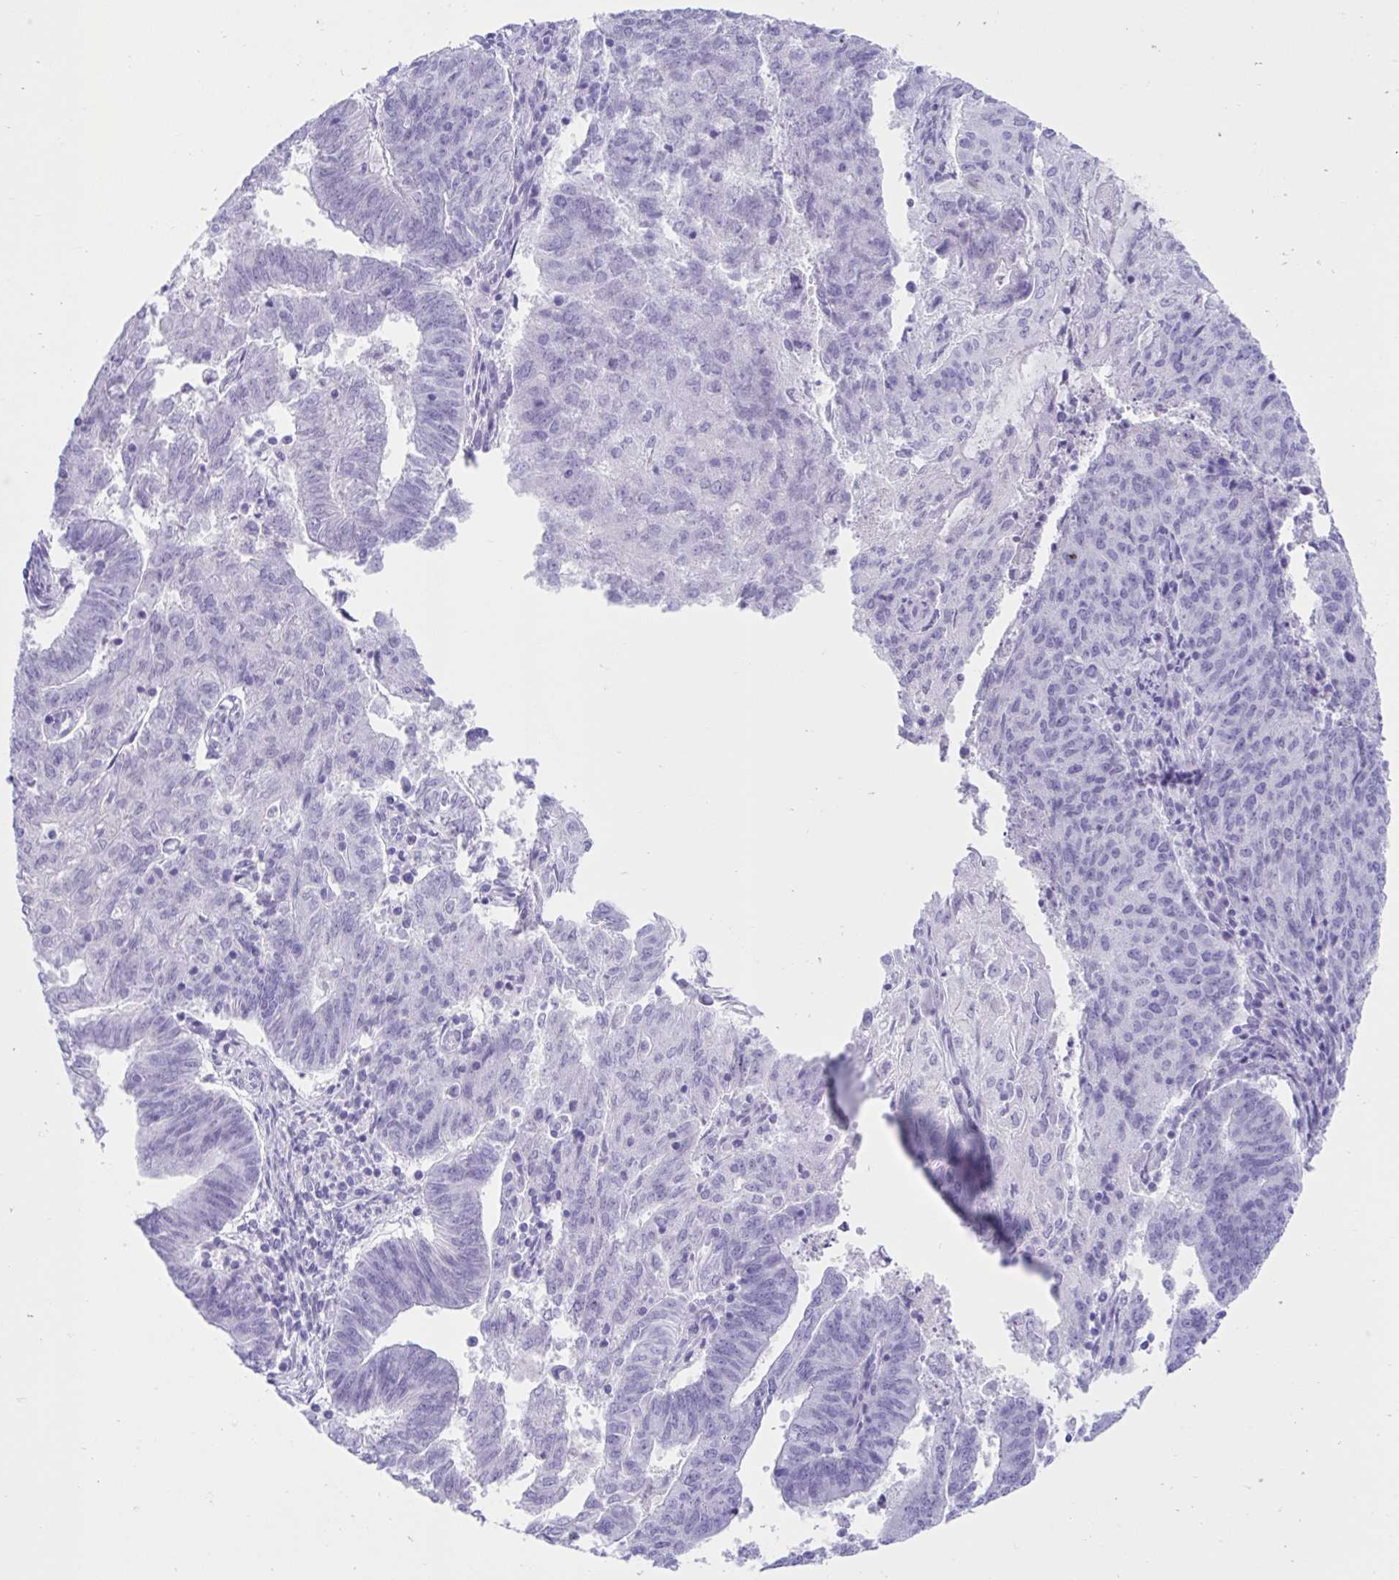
{"staining": {"intensity": "negative", "quantity": "none", "location": "none"}, "tissue": "endometrial cancer", "cell_type": "Tumor cells", "image_type": "cancer", "snomed": [{"axis": "morphology", "description": "Adenocarcinoma, NOS"}, {"axis": "topography", "description": "Endometrium"}], "caption": "This is an immunohistochemistry (IHC) histopathology image of human endometrial cancer (adenocarcinoma). There is no expression in tumor cells.", "gene": "TMEM35A", "patient": {"sex": "female", "age": 82}}